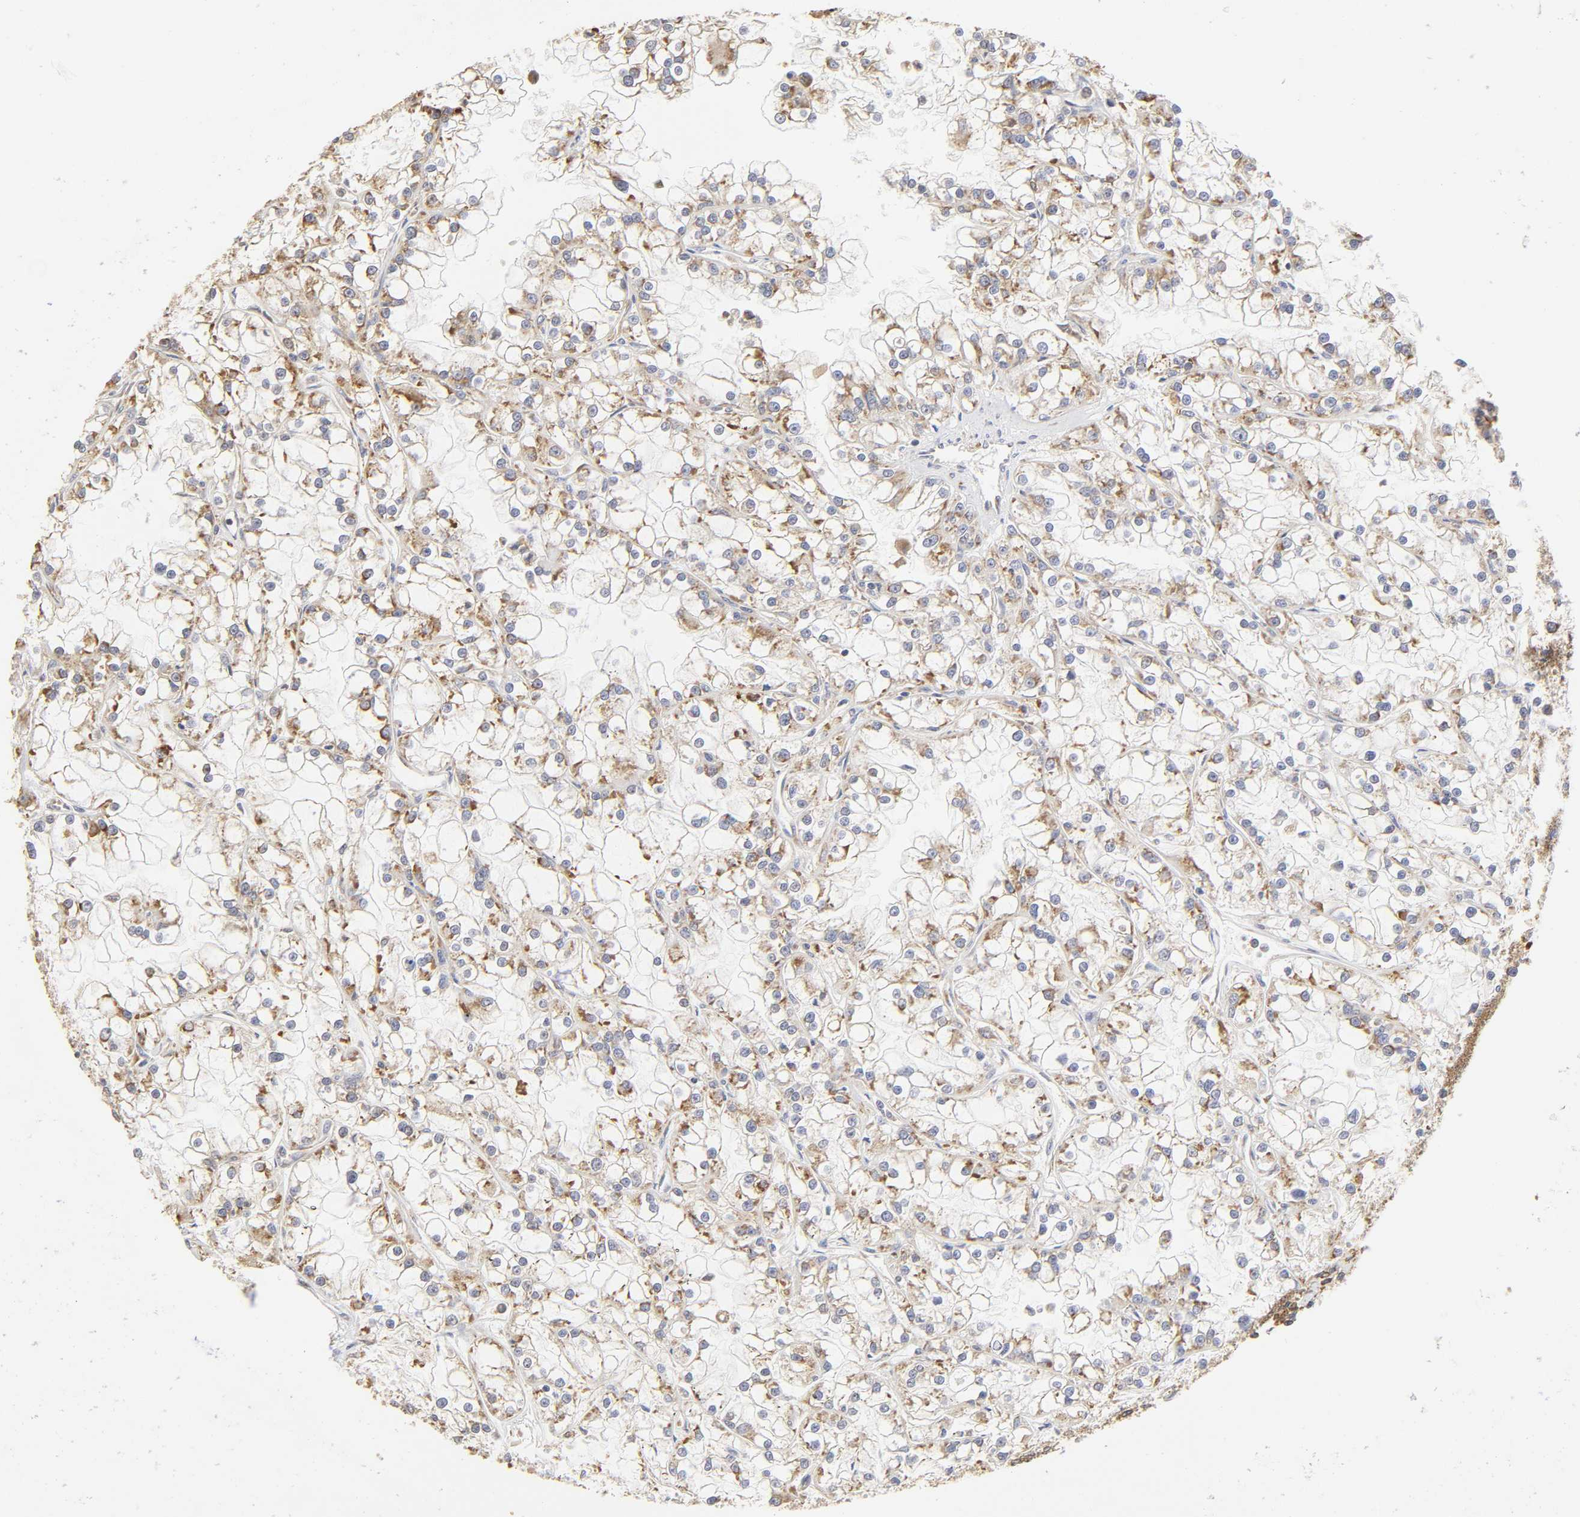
{"staining": {"intensity": "moderate", "quantity": ">75%", "location": "cytoplasmic/membranous"}, "tissue": "renal cancer", "cell_type": "Tumor cells", "image_type": "cancer", "snomed": [{"axis": "morphology", "description": "Adenocarcinoma, NOS"}, {"axis": "topography", "description": "Kidney"}], "caption": "Protein staining by immunohistochemistry (IHC) exhibits moderate cytoplasmic/membranous positivity in about >75% of tumor cells in renal adenocarcinoma.", "gene": "RPL14", "patient": {"sex": "female", "age": 52}}